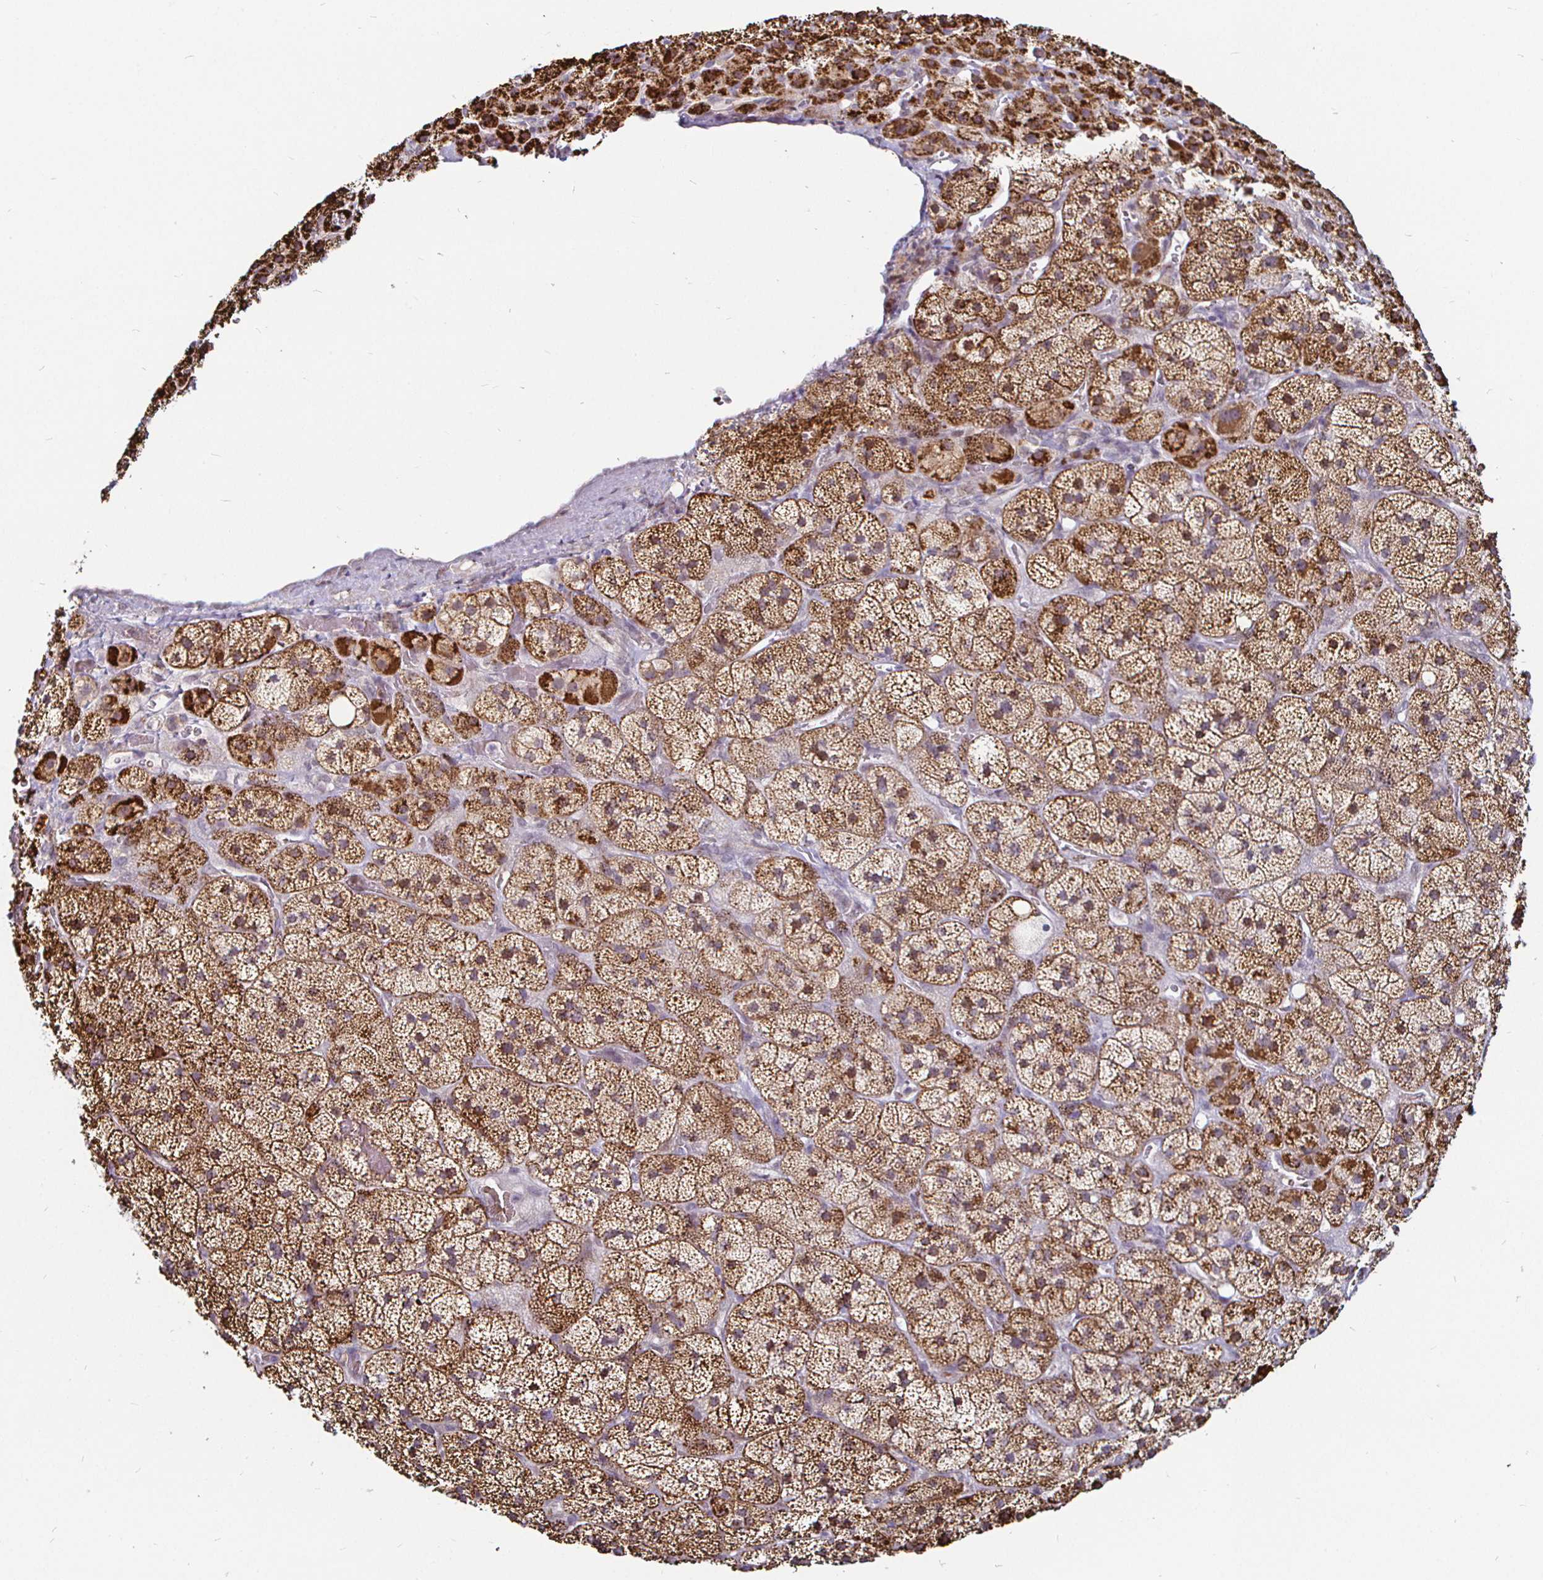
{"staining": {"intensity": "strong", "quantity": ">75%", "location": "cytoplasmic/membranous"}, "tissue": "adrenal gland", "cell_type": "Glandular cells", "image_type": "normal", "snomed": [{"axis": "morphology", "description": "Normal tissue, NOS"}, {"axis": "topography", "description": "Adrenal gland"}], "caption": "Immunohistochemical staining of benign human adrenal gland displays >75% levels of strong cytoplasmic/membranous protein positivity in approximately >75% of glandular cells.", "gene": "ATG3", "patient": {"sex": "male", "age": 57}}